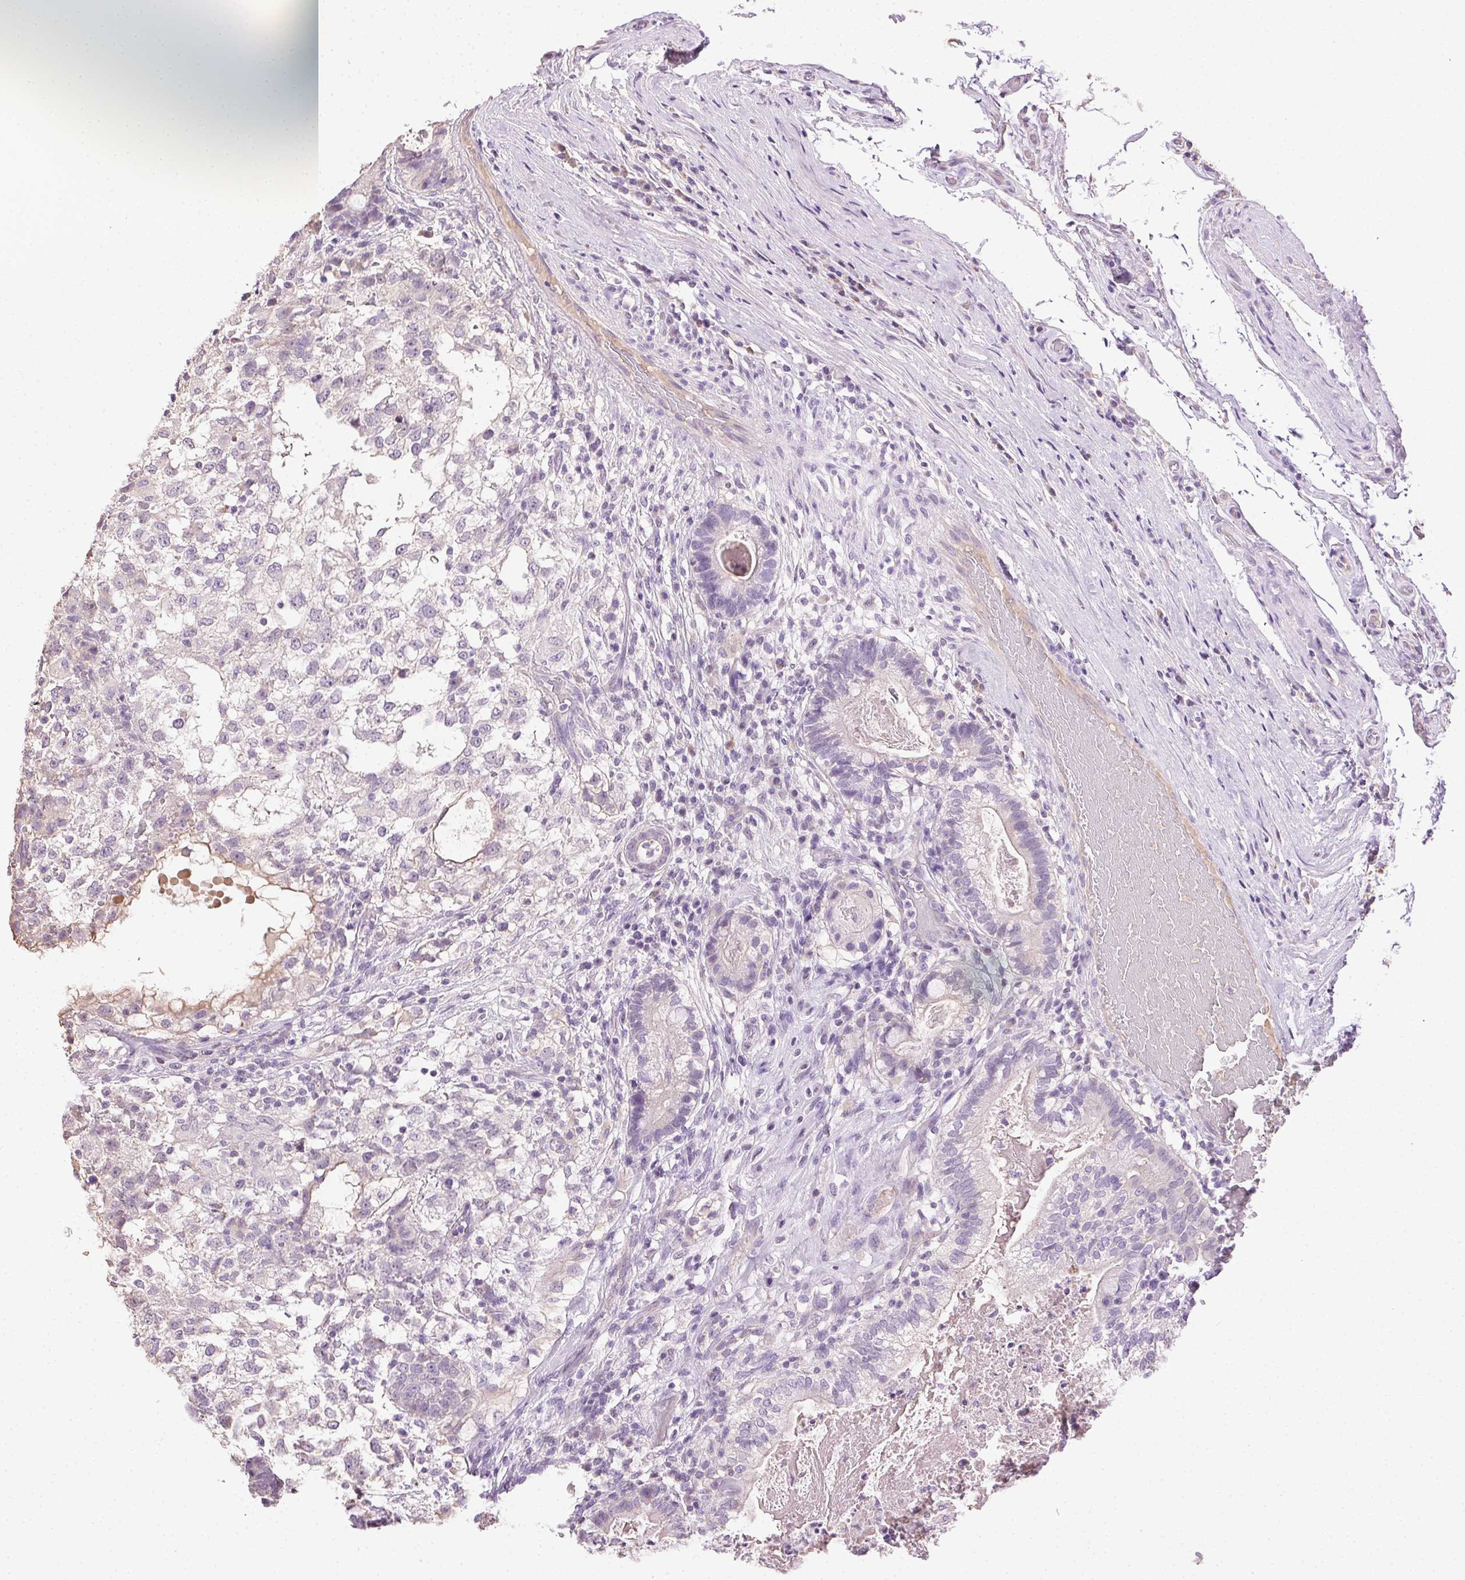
{"staining": {"intensity": "negative", "quantity": "none", "location": "none"}, "tissue": "testis cancer", "cell_type": "Tumor cells", "image_type": "cancer", "snomed": [{"axis": "morphology", "description": "Seminoma, NOS"}, {"axis": "morphology", "description": "Carcinoma, Embryonal, NOS"}, {"axis": "topography", "description": "Testis"}], "caption": "A high-resolution image shows immunohistochemistry (IHC) staining of embryonal carcinoma (testis), which shows no significant expression in tumor cells. (Stains: DAB immunohistochemistry (IHC) with hematoxylin counter stain, Microscopy: brightfield microscopy at high magnification).", "gene": "SYCE2", "patient": {"sex": "male", "age": 41}}